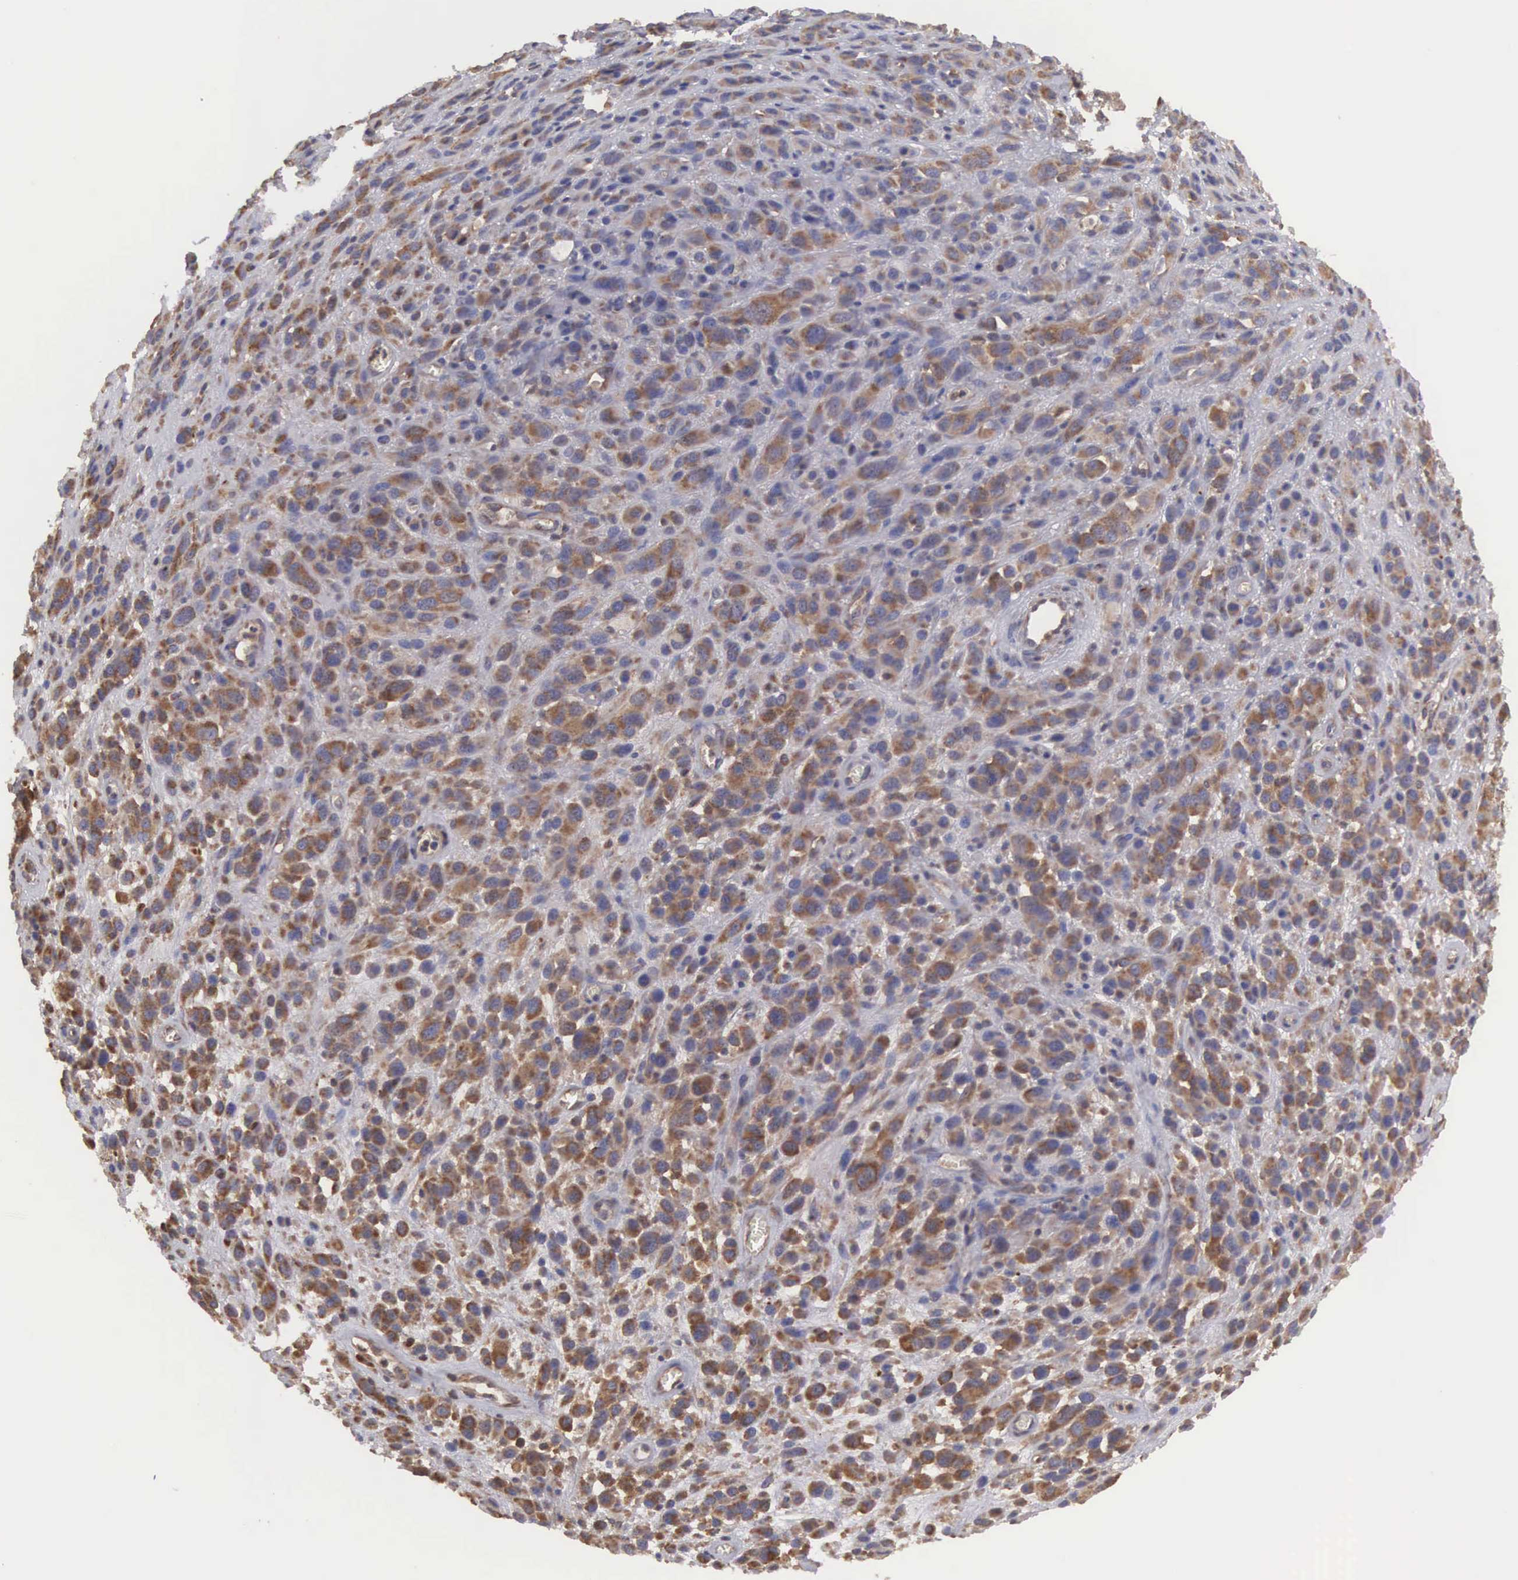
{"staining": {"intensity": "moderate", "quantity": "25%-75%", "location": "cytoplasmic/membranous"}, "tissue": "melanoma", "cell_type": "Tumor cells", "image_type": "cancer", "snomed": [{"axis": "morphology", "description": "Malignant melanoma, NOS"}, {"axis": "topography", "description": "Skin"}], "caption": "This micrograph shows immunohistochemistry (IHC) staining of malignant melanoma, with medium moderate cytoplasmic/membranous expression in approximately 25%-75% of tumor cells.", "gene": "DHRS1", "patient": {"sex": "male", "age": 51}}